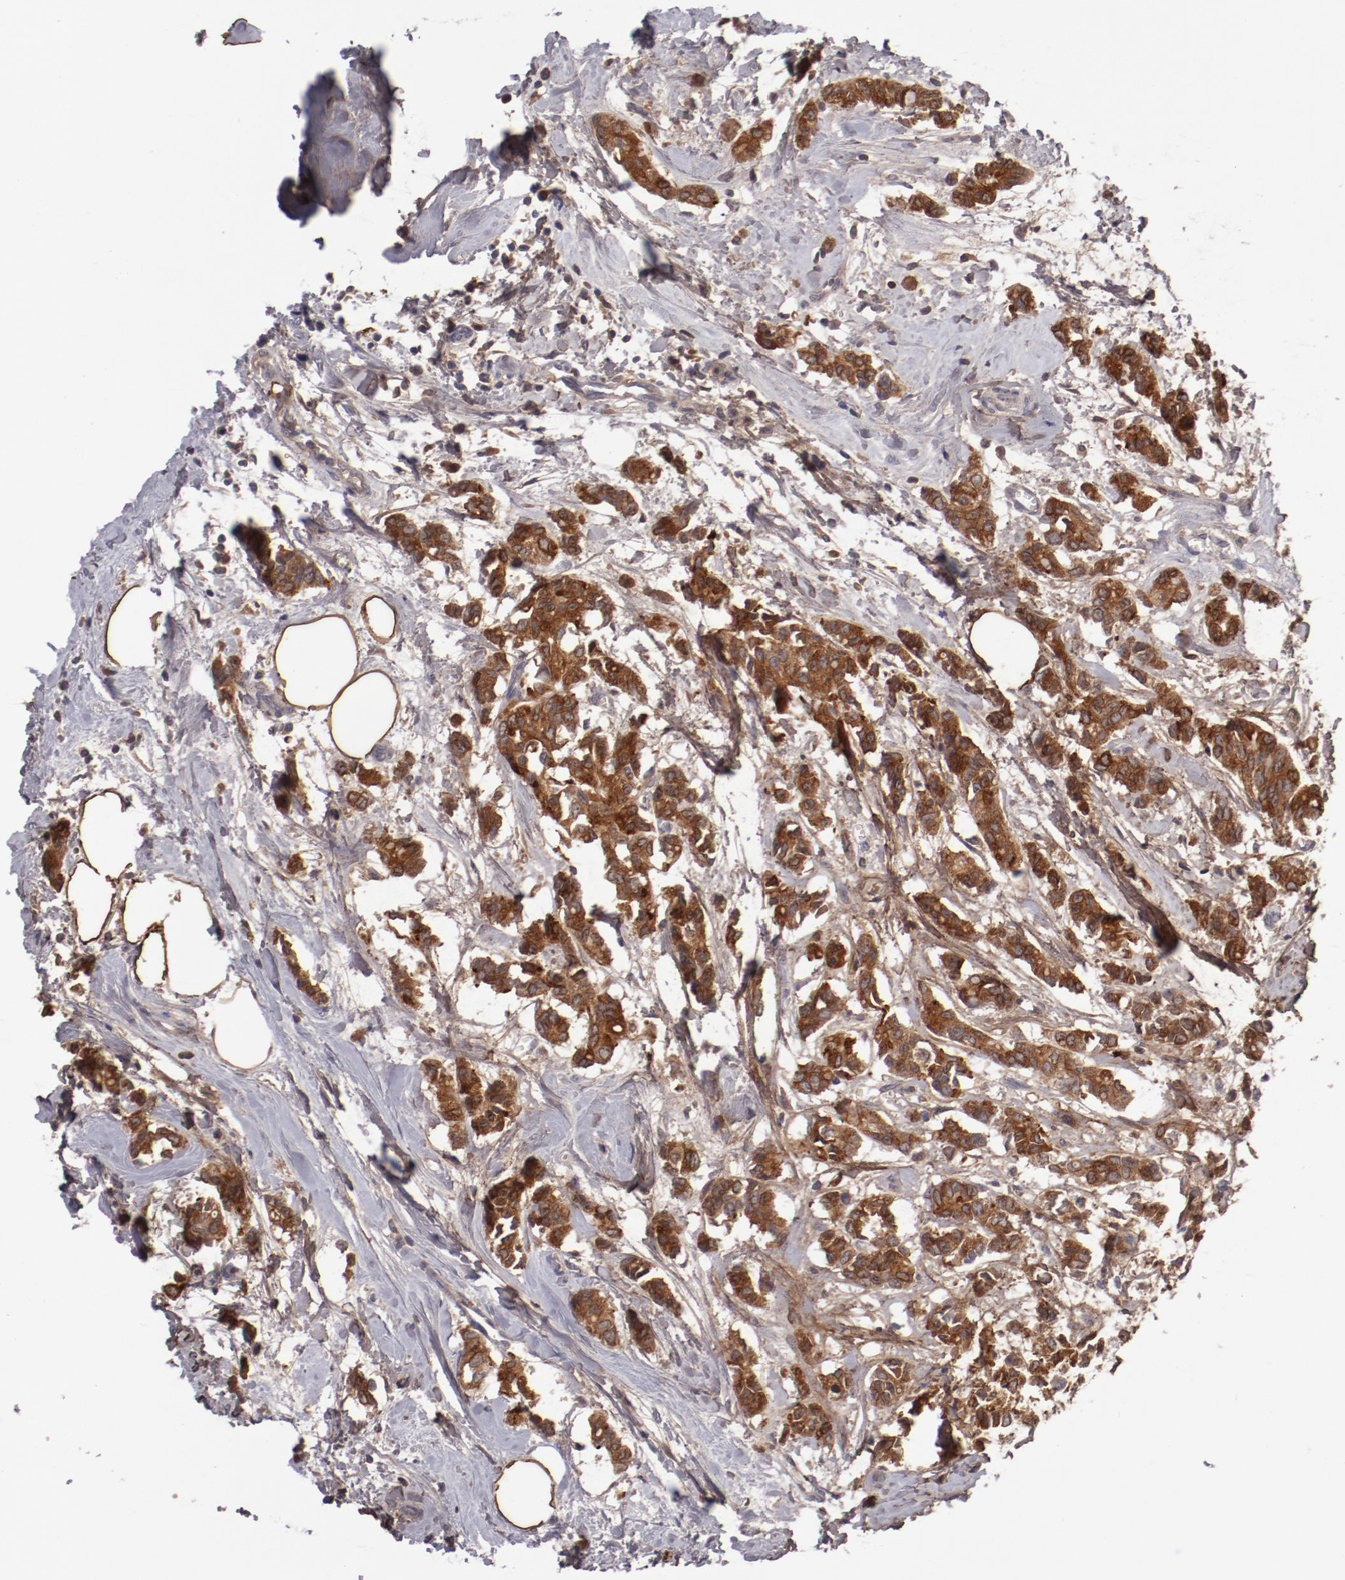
{"staining": {"intensity": "strong", "quantity": ">75%", "location": "cytoplasmic/membranous"}, "tissue": "breast cancer", "cell_type": "Tumor cells", "image_type": "cancer", "snomed": [{"axis": "morphology", "description": "Duct carcinoma"}, {"axis": "topography", "description": "Breast"}], "caption": "DAB (3,3'-diaminobenzidine) immunohistochemical staining of human breast cancer (invasive ductal carcinoma) exhibits strong cytoplasmic/membranous protein staining in about >75% of tumor cells.", "gene": "IL12A", "patient": {"sex": "female", "age": 84}}